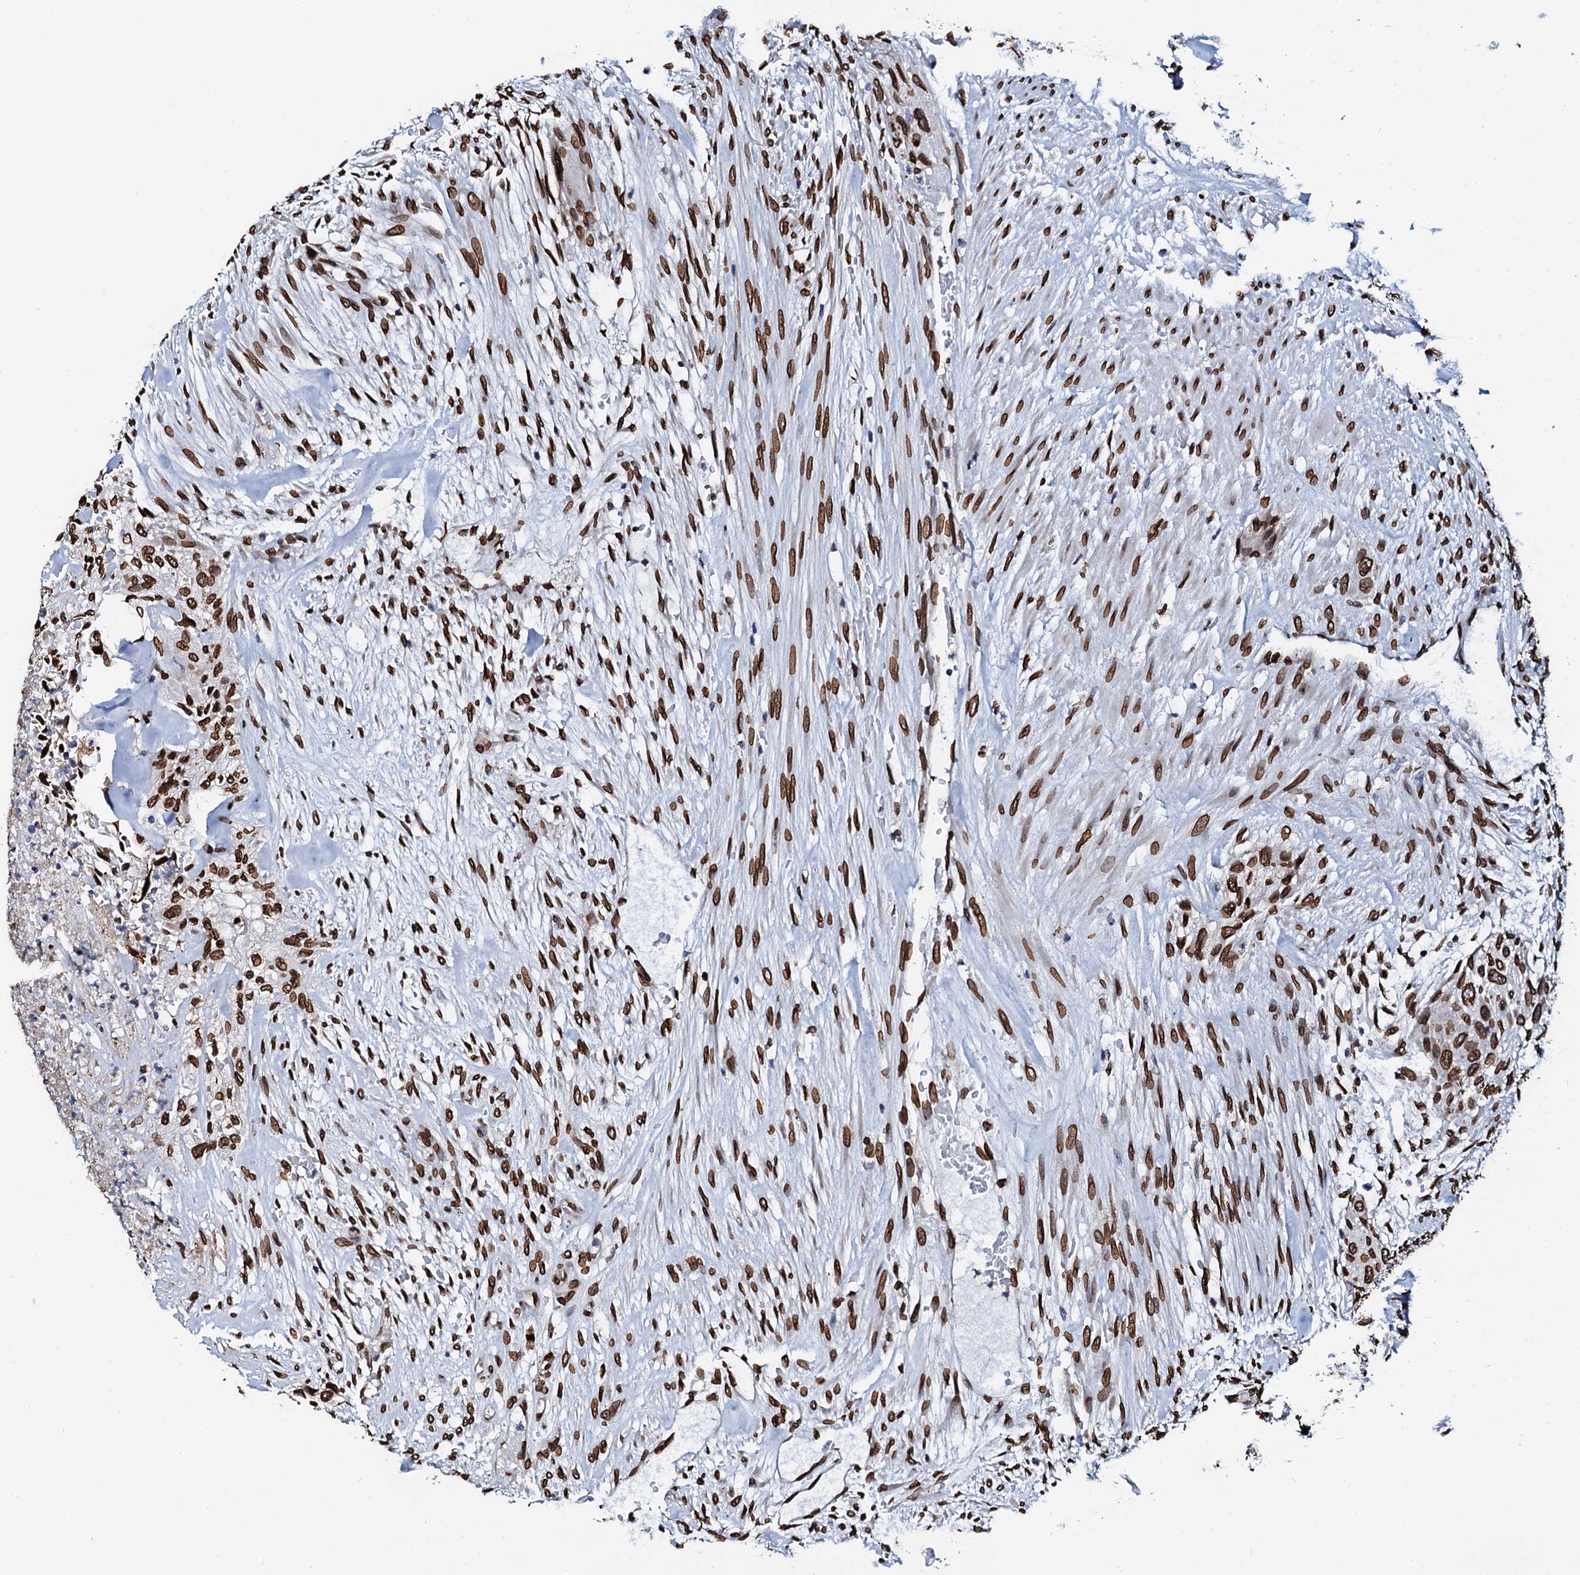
{"staining": {"intensity": "strong", "quantity": ">75%", "location": "nuclear"}, "tissue": "urothelial cancer", "cell_type": "Tumor cells", "image_type": "cancer", "snomed": [{"axis": "morphology", "description": "Urothelial carcinoma, High grade"}, {"axis": "topography", "description": "Urinary bladder"}], "caption": "Protein analysis of high-grade urothelial carcinoma tissue exhibits strong nuclear staining in about >75% of tumor cells. Nuclei are stained in blue.", "gene": "KATNAL2", "patient": {"sex": "male", "age": 35}}